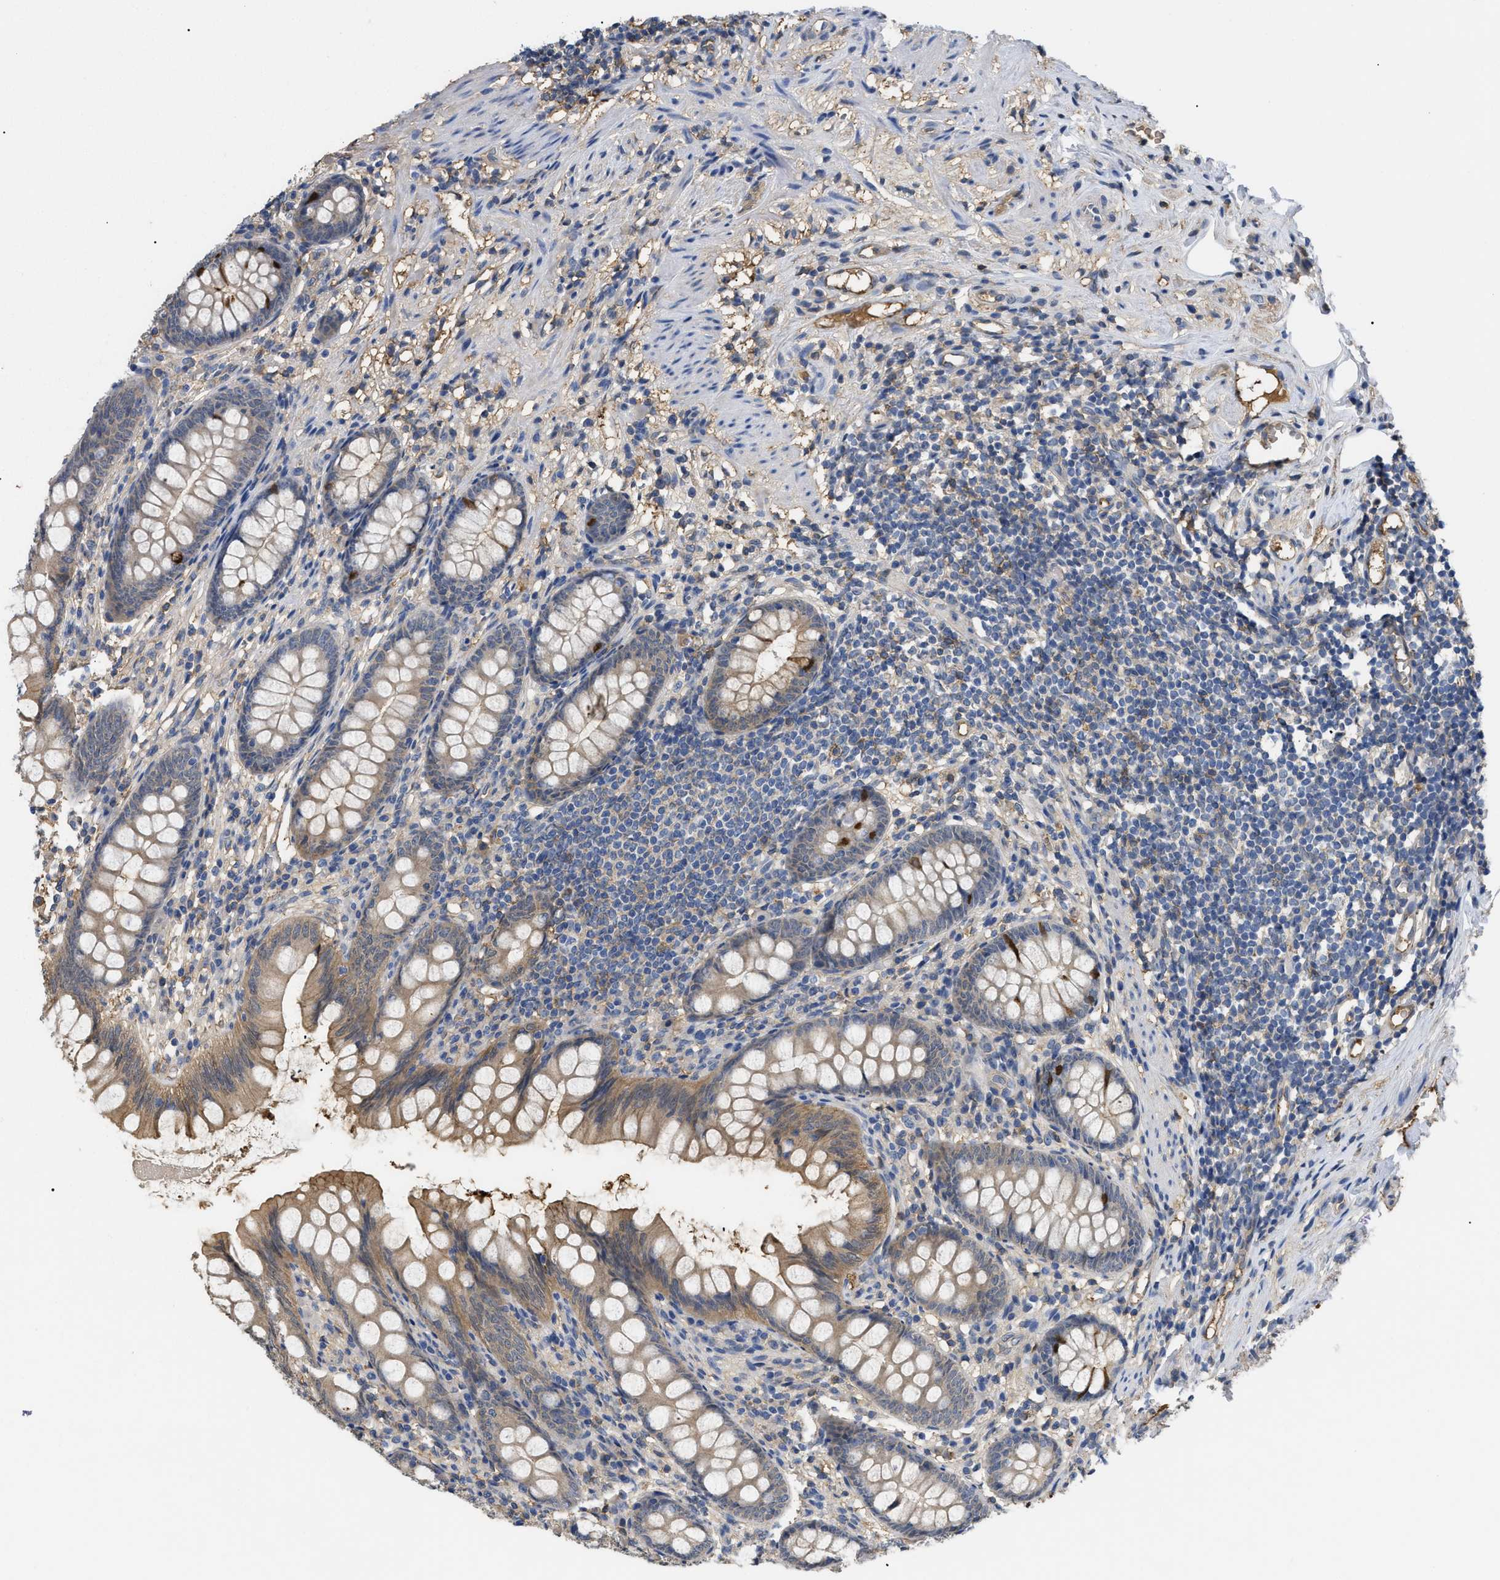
{"staining": {"intensity": "moderate", "quantity": "25%-75%", "location": "cytoplasmic/membranous"}, "tissue": "appendix", "cell_type": "Glandular cells", "image_type": "normal", "snomed": [{"axis": "morphology", "description": "Normal tissue, NOS"}, {"axis": "topography", "description": "Appendix"}], "caption": "DAB (3,3'-diaminobenzidine) immunohistochemical staining of benign human appendix displays moderate cytoplasmic/membranous protein staining in approximately 25%-75% of glandular cells.", "gene": "ANXA4", "patient": {"sex": "female", "age": 77}}